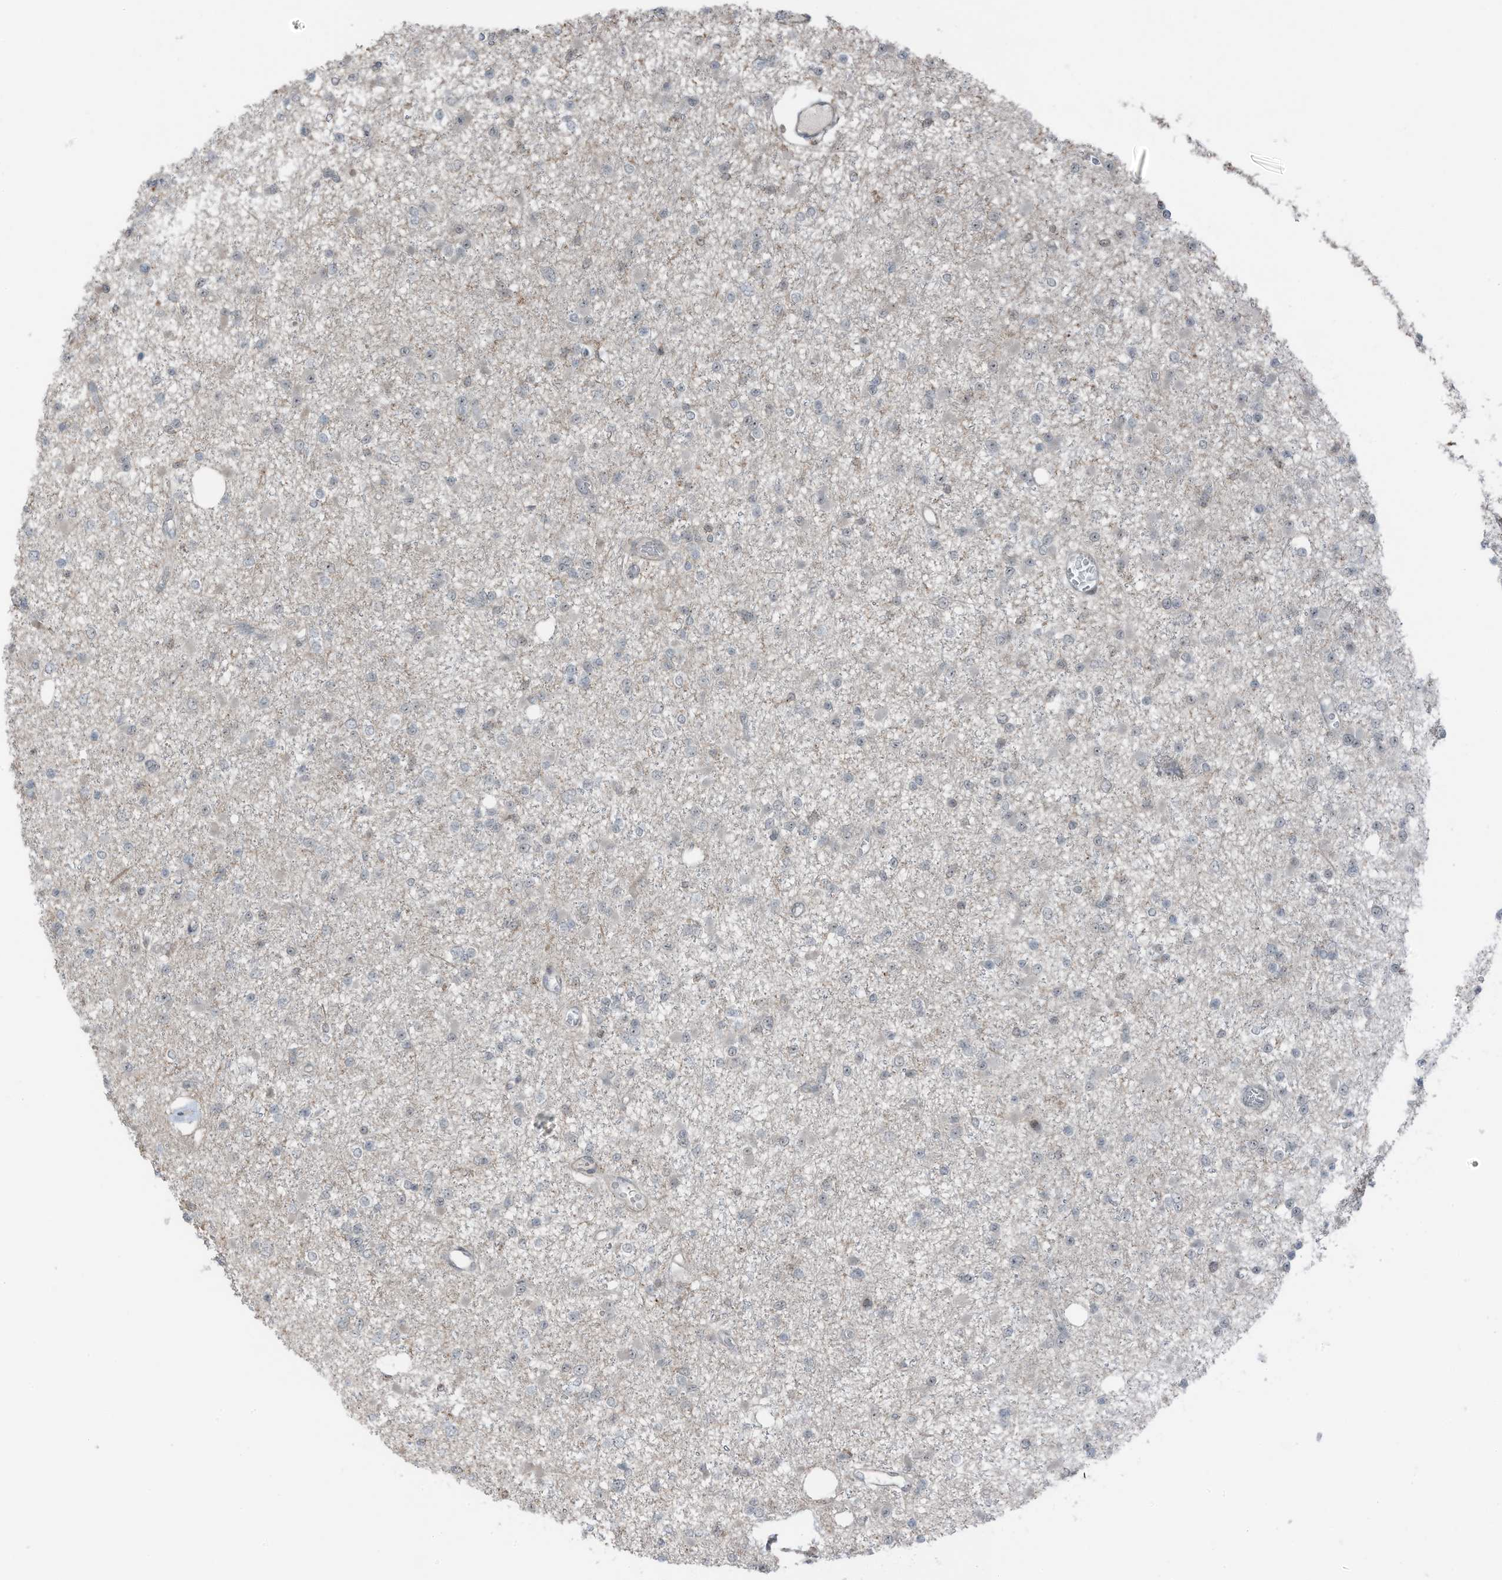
{"staining": {"intensity": "moderate", "quantity": "<25%", "location": "nuclear"}, "tissue": "glioma", "cell_type": "Tumor cells", "image_type": "cancer", "snomed": [{"axis": "morphology", "description": "Glioma, malignant, Low grade"}, {"axis": "topography", "description": "Brain"}], "caption": "Immunohistochemical staining of malignant low-grade glioma exhibits low levels of moderate nuclear protein staining in approximately <25% of tumor cells.", "gene": "UTP3", "patient": {"sex": "female", "age": 22}}